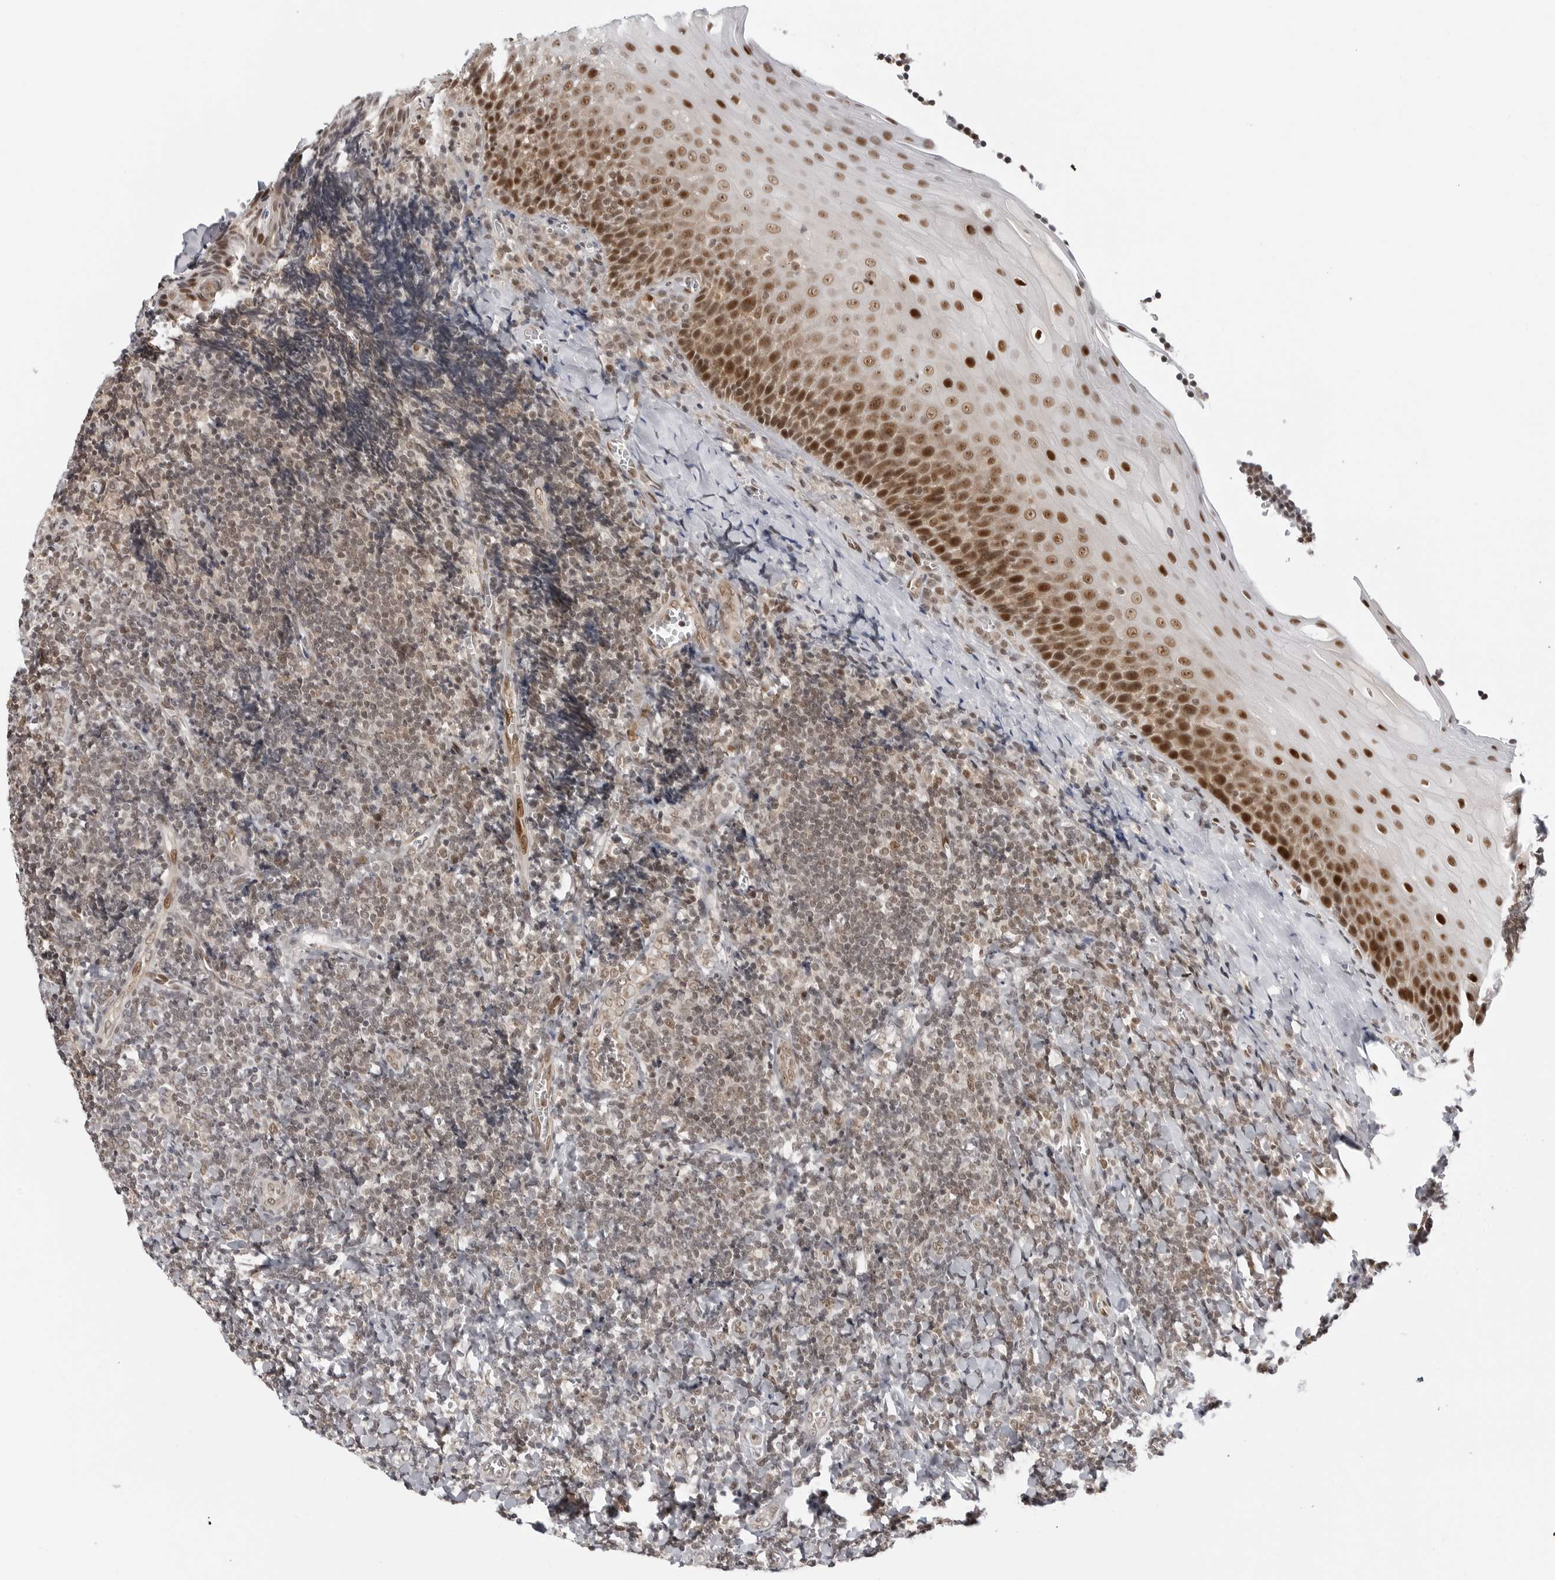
{"staining": {"intensity": "moderate", "quantity": ">75%", "location": "nuclear"}, "tissue": "tonsil", "cell_type": "Germinal center cells", "image_type": "normal", "snomed": [{"axis": "morphology", "description": "Normal tissue, NOS"}, {"axis": "topography", "description": "Tonsil"}], "caption": "This micrograph demonstrates benign tonsil stained with IHC to label a protein in brown. The nuclear of germinal center cells show moderate positivity for the protein. Nuclei are counter-stained blue.", "gene": "C8orf33", "patient": {"sex": "male", "age": 27}}